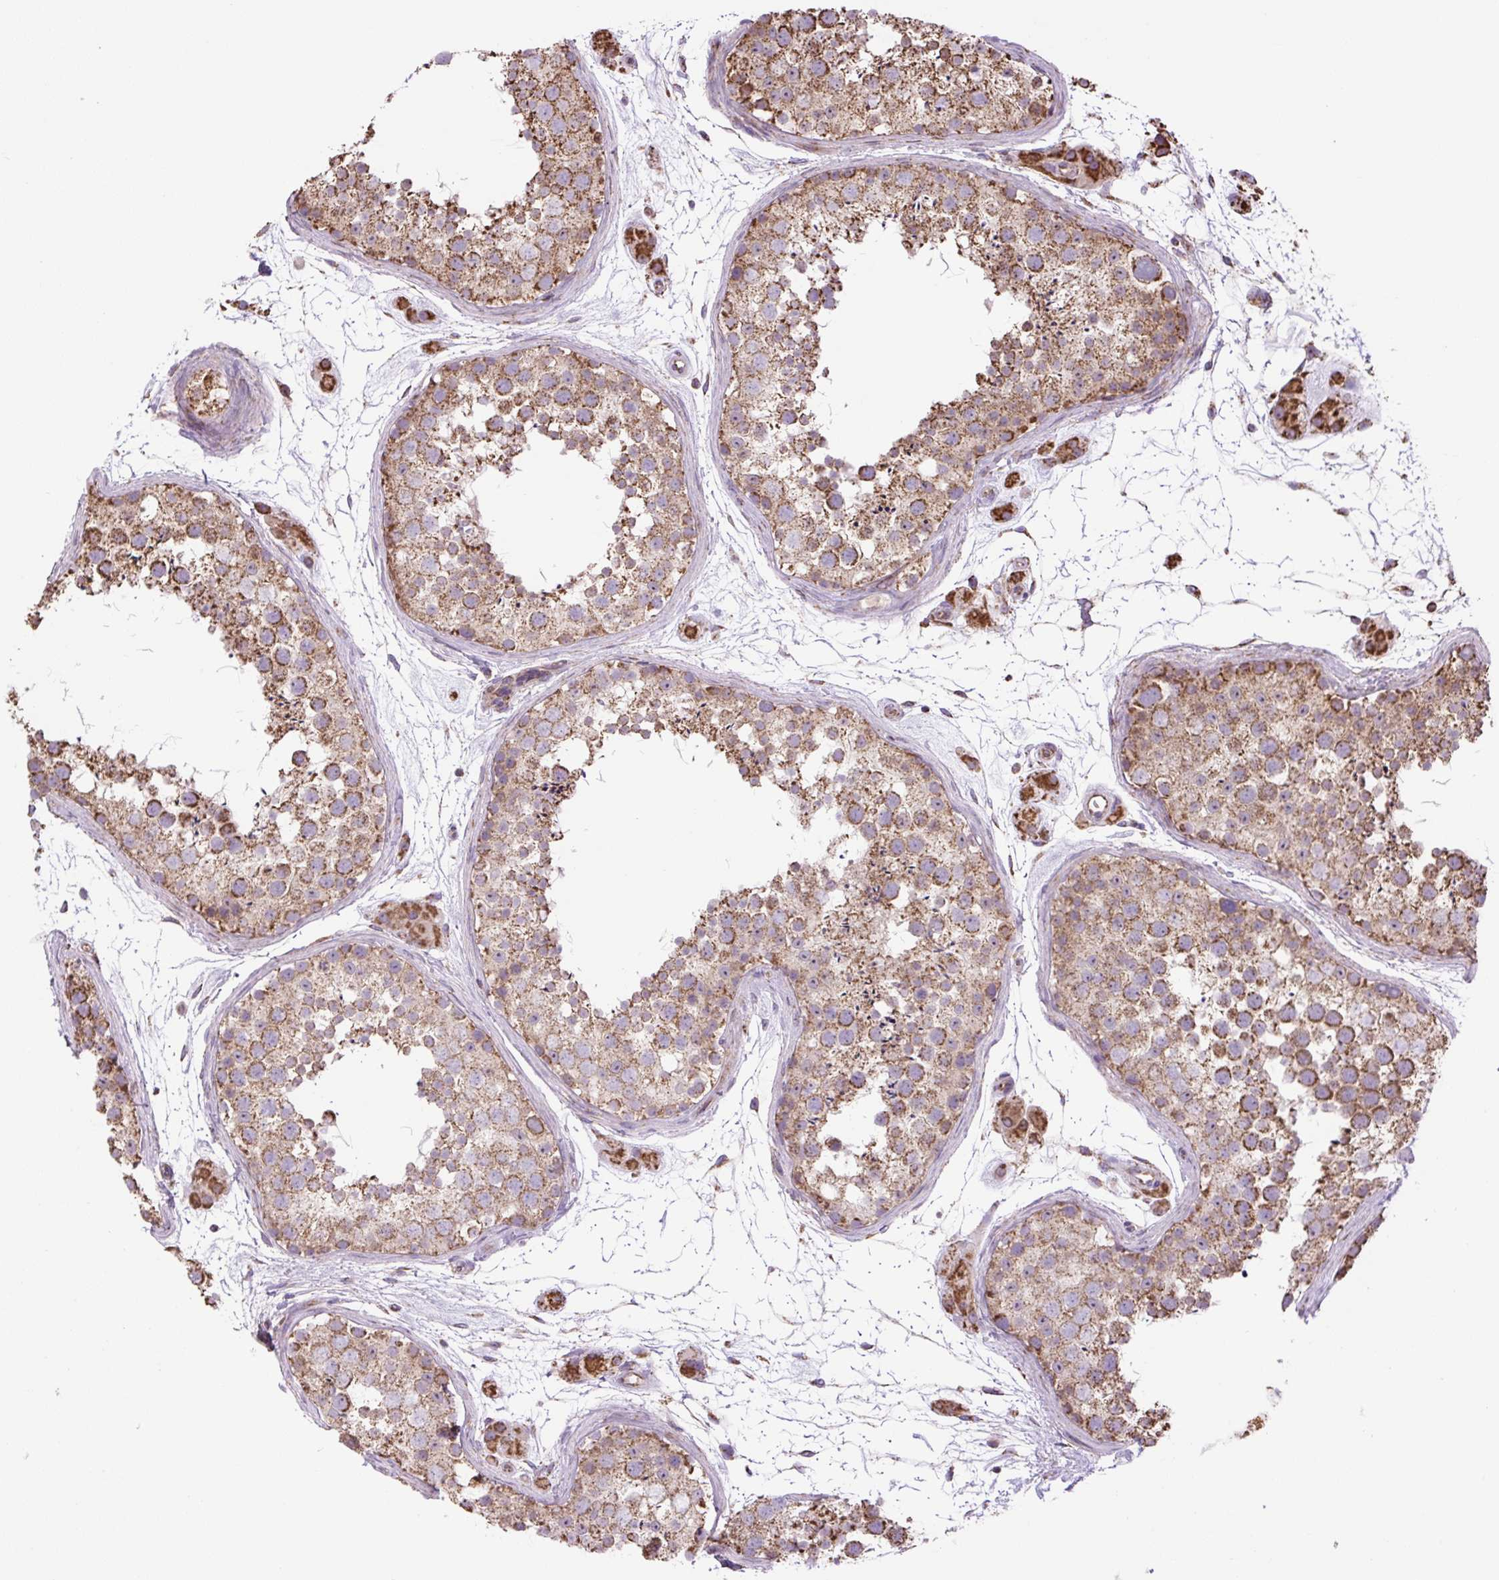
{"staining": {"intensity": "moderate", "quantity": ">75%", "location": "cytoplasmic/membranous"}, "tissue": "testis", "cell_type": "Cells in seminiferous ducts", "image_type": "normal", "snomed": [{"axis": "morphology", "description": "Normal tissue, NOS"}, {"axis": "topography", "description": "Testis"}], "caption": "A brown stain labels moderate cytoplasmic/membranous expression of a protein in cells in seminiferous ducts of normal testis.", "gene": "PLCG1", "patient": {"sex": "male", "age": 41}}